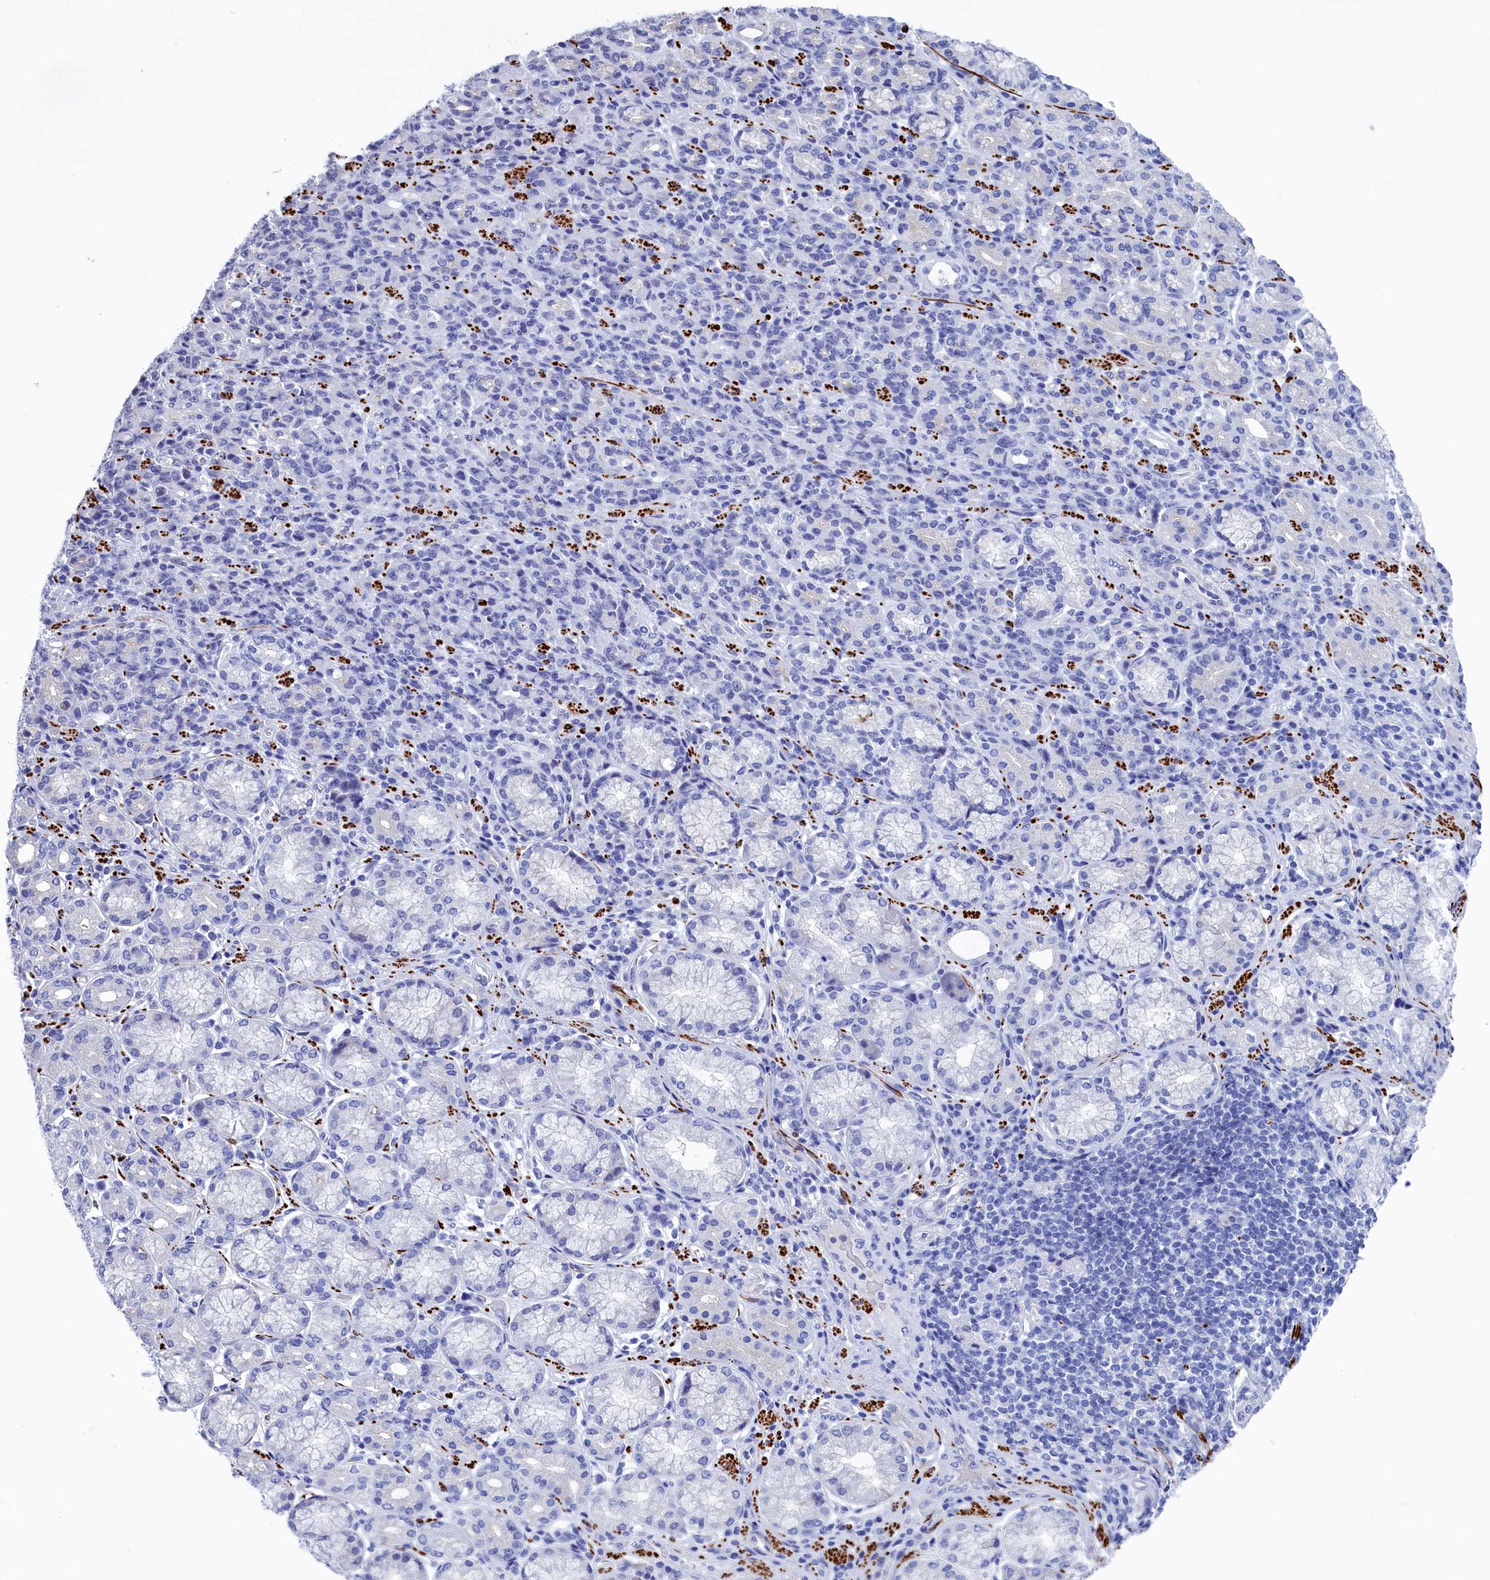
{"staining": {"intensity": "negative", "quantity": "none", "location": "none"}, "tissue": "stomach cancer", "cell_type": "Tumor cells", "image_type": "cancer", "snomed": [{"axis": "morphology", "description": "Adenocarcinoma, NOS"}, {"axis": "topography", "description": "Stomach"}], "caption": "IHC of stomach adenocarcinoma shows no expression in tumor cells.", "gene": "WDR83", "patient": {"sex": "female", "age": 79}}